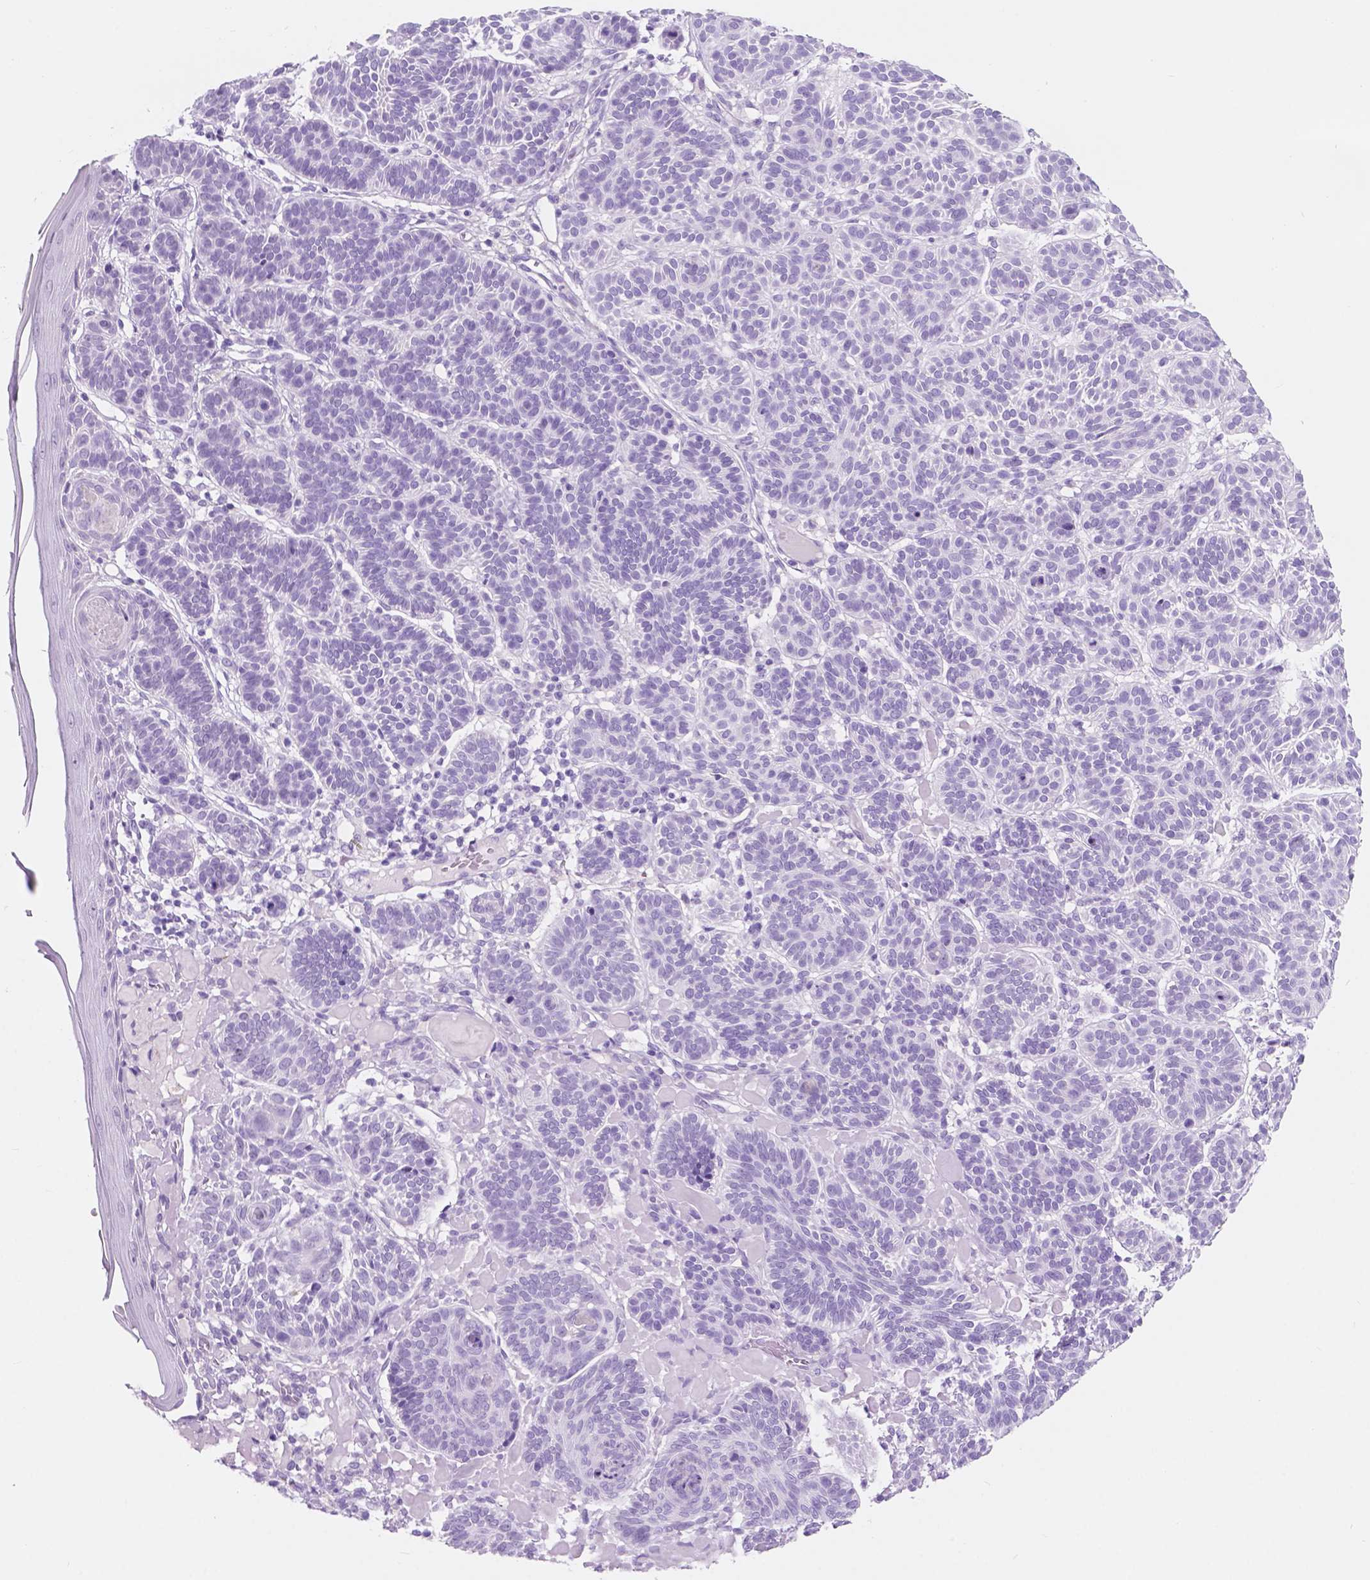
{"staining": {"intensity": "negative", "quantity": "none", "location": "none"}, "tissue": "skin cancer", "cell_type": "Tumor cells", "image_type": "cancer", "snomed": [{"axis": "morphology", "description": "Basal cell carcinoma"}, {"axis": "topography", "description": "Skin"}], "caption": "Immunohistochemistry histopathology image of neoplastic tissue: human skin cancer stained with DAB (3,3'-diaminobenzidine) demonstrates no significant protein staining in tumor cells.", "gene": "CUZD1", "patient": {"sex": "male", "age": 85}}